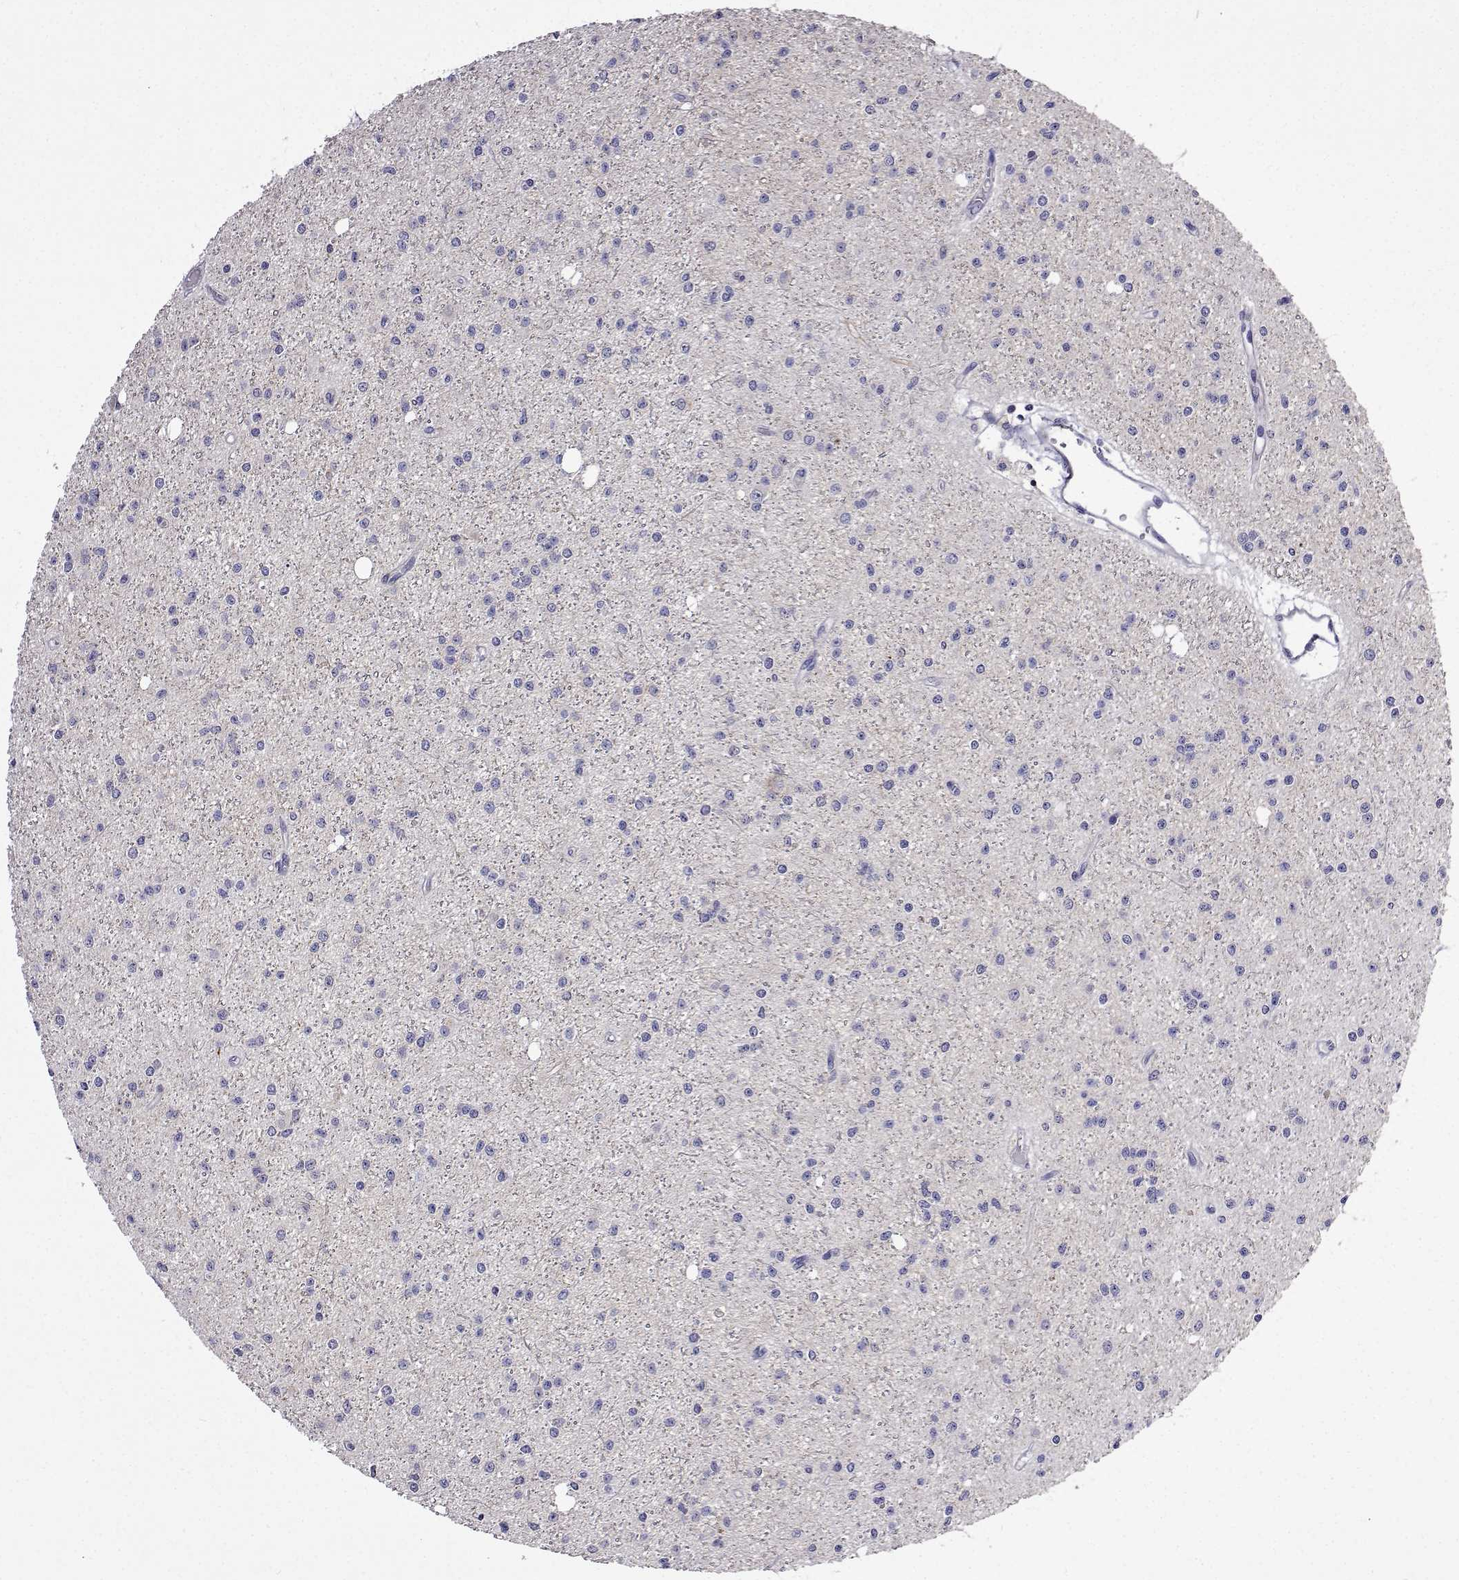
{"staining": {"intensity": "negative", "quantity": "none", "location": "none"}, "tissue": "glioma", "cell_type": "Tumor cells", "image_type": "cancer", "snomed": [{"axis": "morphology", "description": "Glioma, malignant, Low grade"}, {"axis": "topography", "description": "Brain"}], "caption": "High power microscopy image of an immunohistochemistry image of malignant low-grade glioma, revealing no significant staining in tumor cells.", "gene": "SULT2A1", "patient": {"sex": "male", "age": 27}}